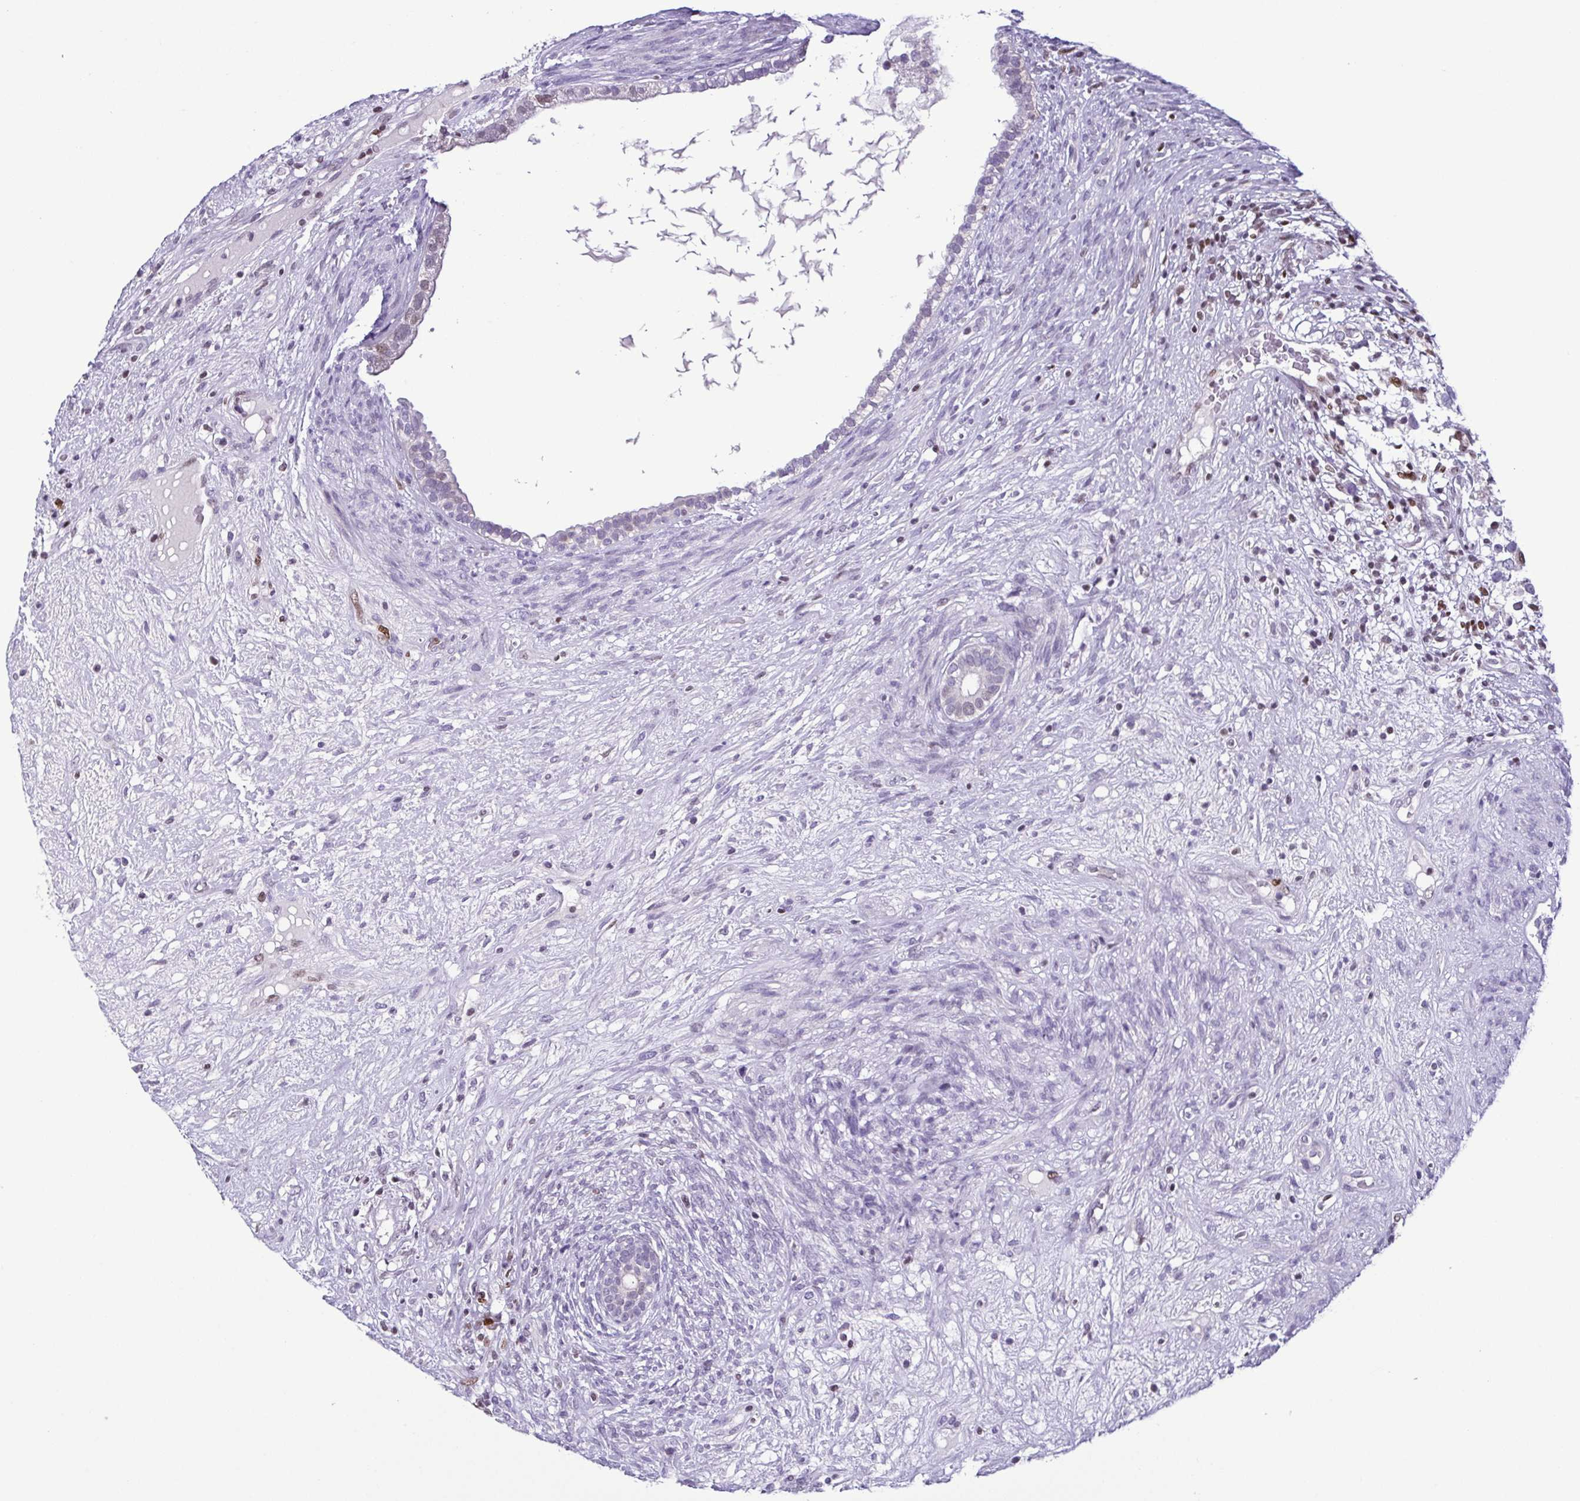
{"staining": {"intensity": "negative", "quantity": "none", "location": "none"}, "tissue": "testis cancer", "cell_type": "Tumor cells", "image_type": "cancer", "snomed": [{"axis": "morphology", "description": "Seminoma, NOS"}, {"axis": "morphology", "description": "Carcinoma, Embryonal, NOS"}, {"axis": "topography", "description": "Testis"}], "caption": "A high-resolution photomicrograph shows IHC staining of seminoma (testis), which exhibits no significant staining in tumor cells.", "gene": "IRF1", "patient": {"sex": "male", "age": 41}}